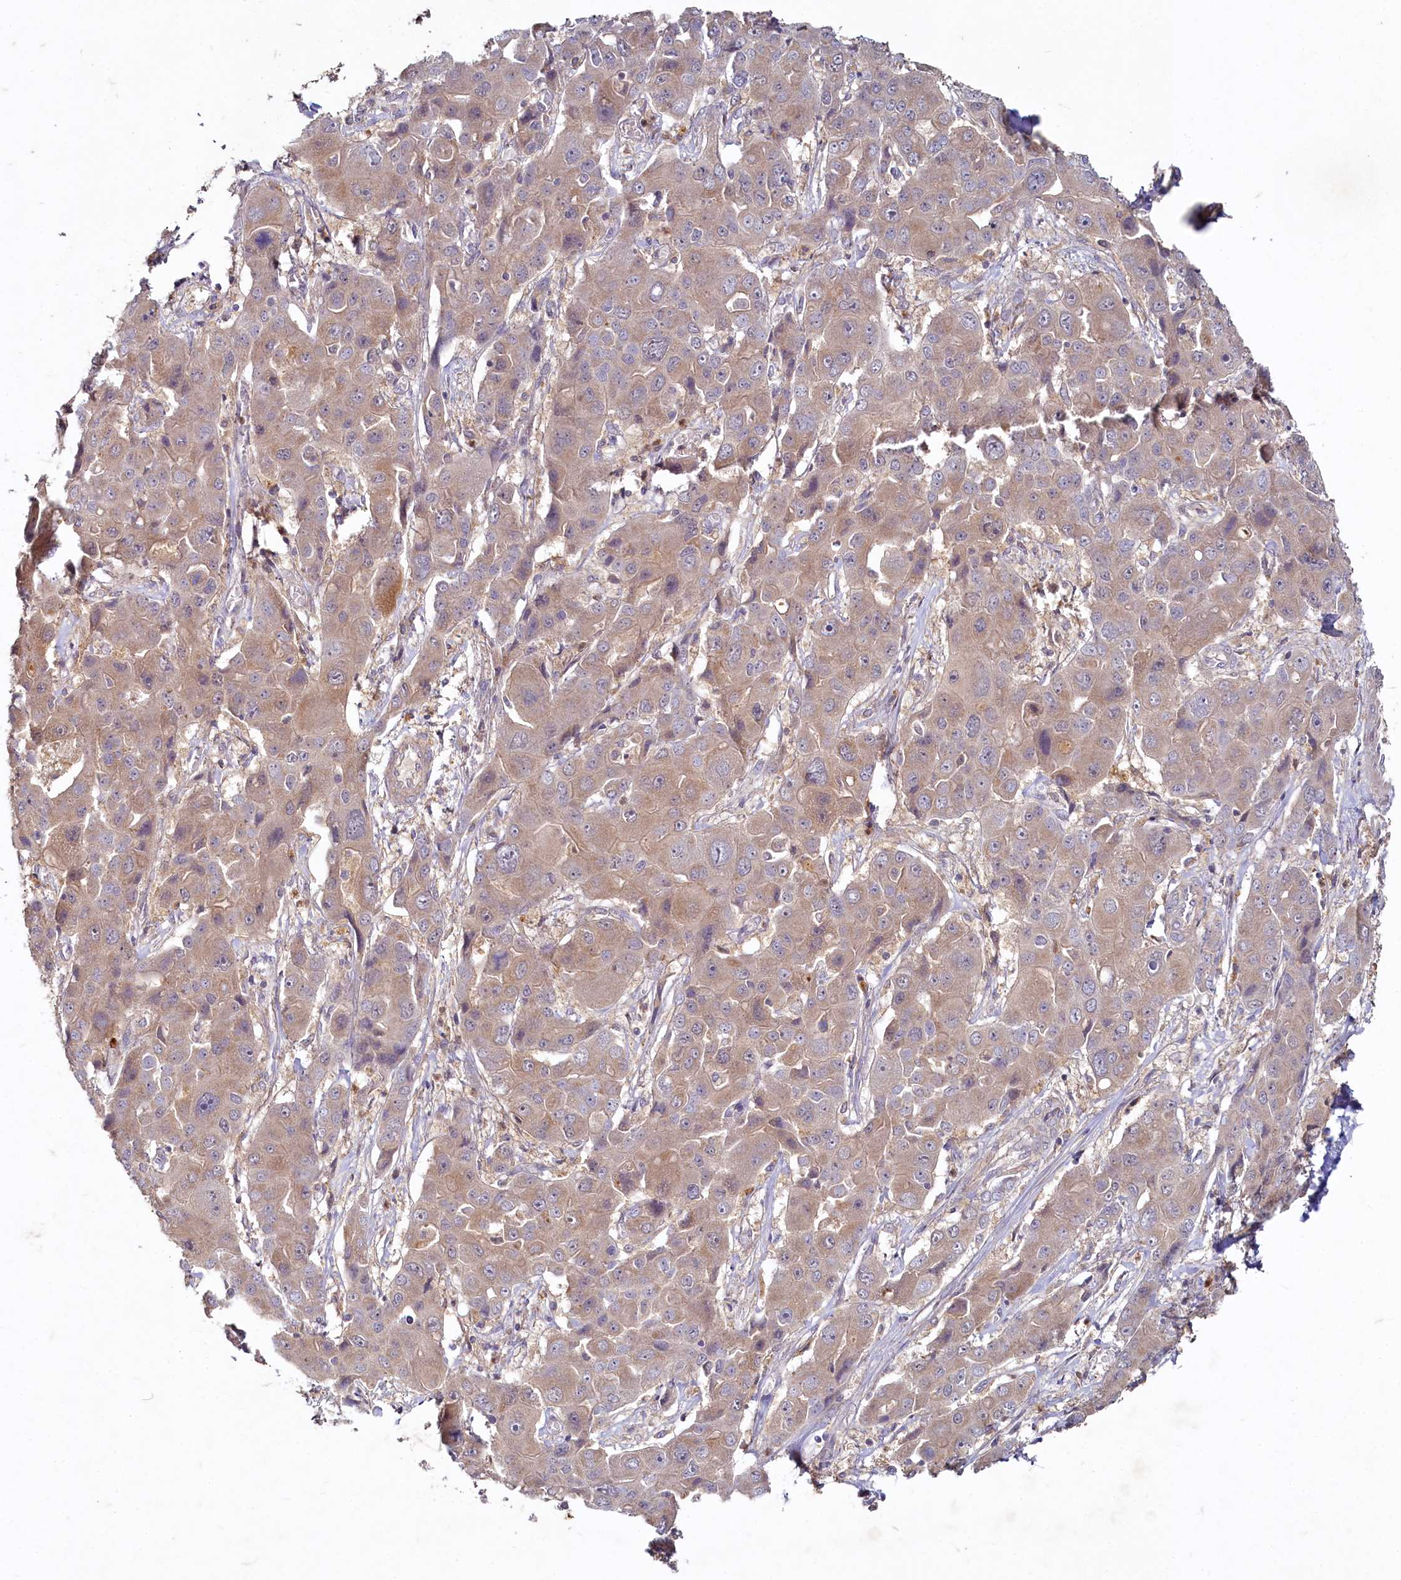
{"staining": {"intensity": "weak", "quantity": "25%-75%", "location": "cytoplasmic/membranous"}, "tissue": "liver cancer", "cell_type": "Tumor cells", "image_type": "cancer", "snomed": [{"axis": "morphology", "description": "Cholangiocarcinoma"}, {"axis": "topography", "description": "Liver"}], "caption": "Liver cancer was stained to show a protein in brown. There is low levels of weak cytoplasmic/membranous positivity in about 25%-75% of tumor cells.", "gene": "HERC3", "patient": {"sex": "male", "age": 67}}